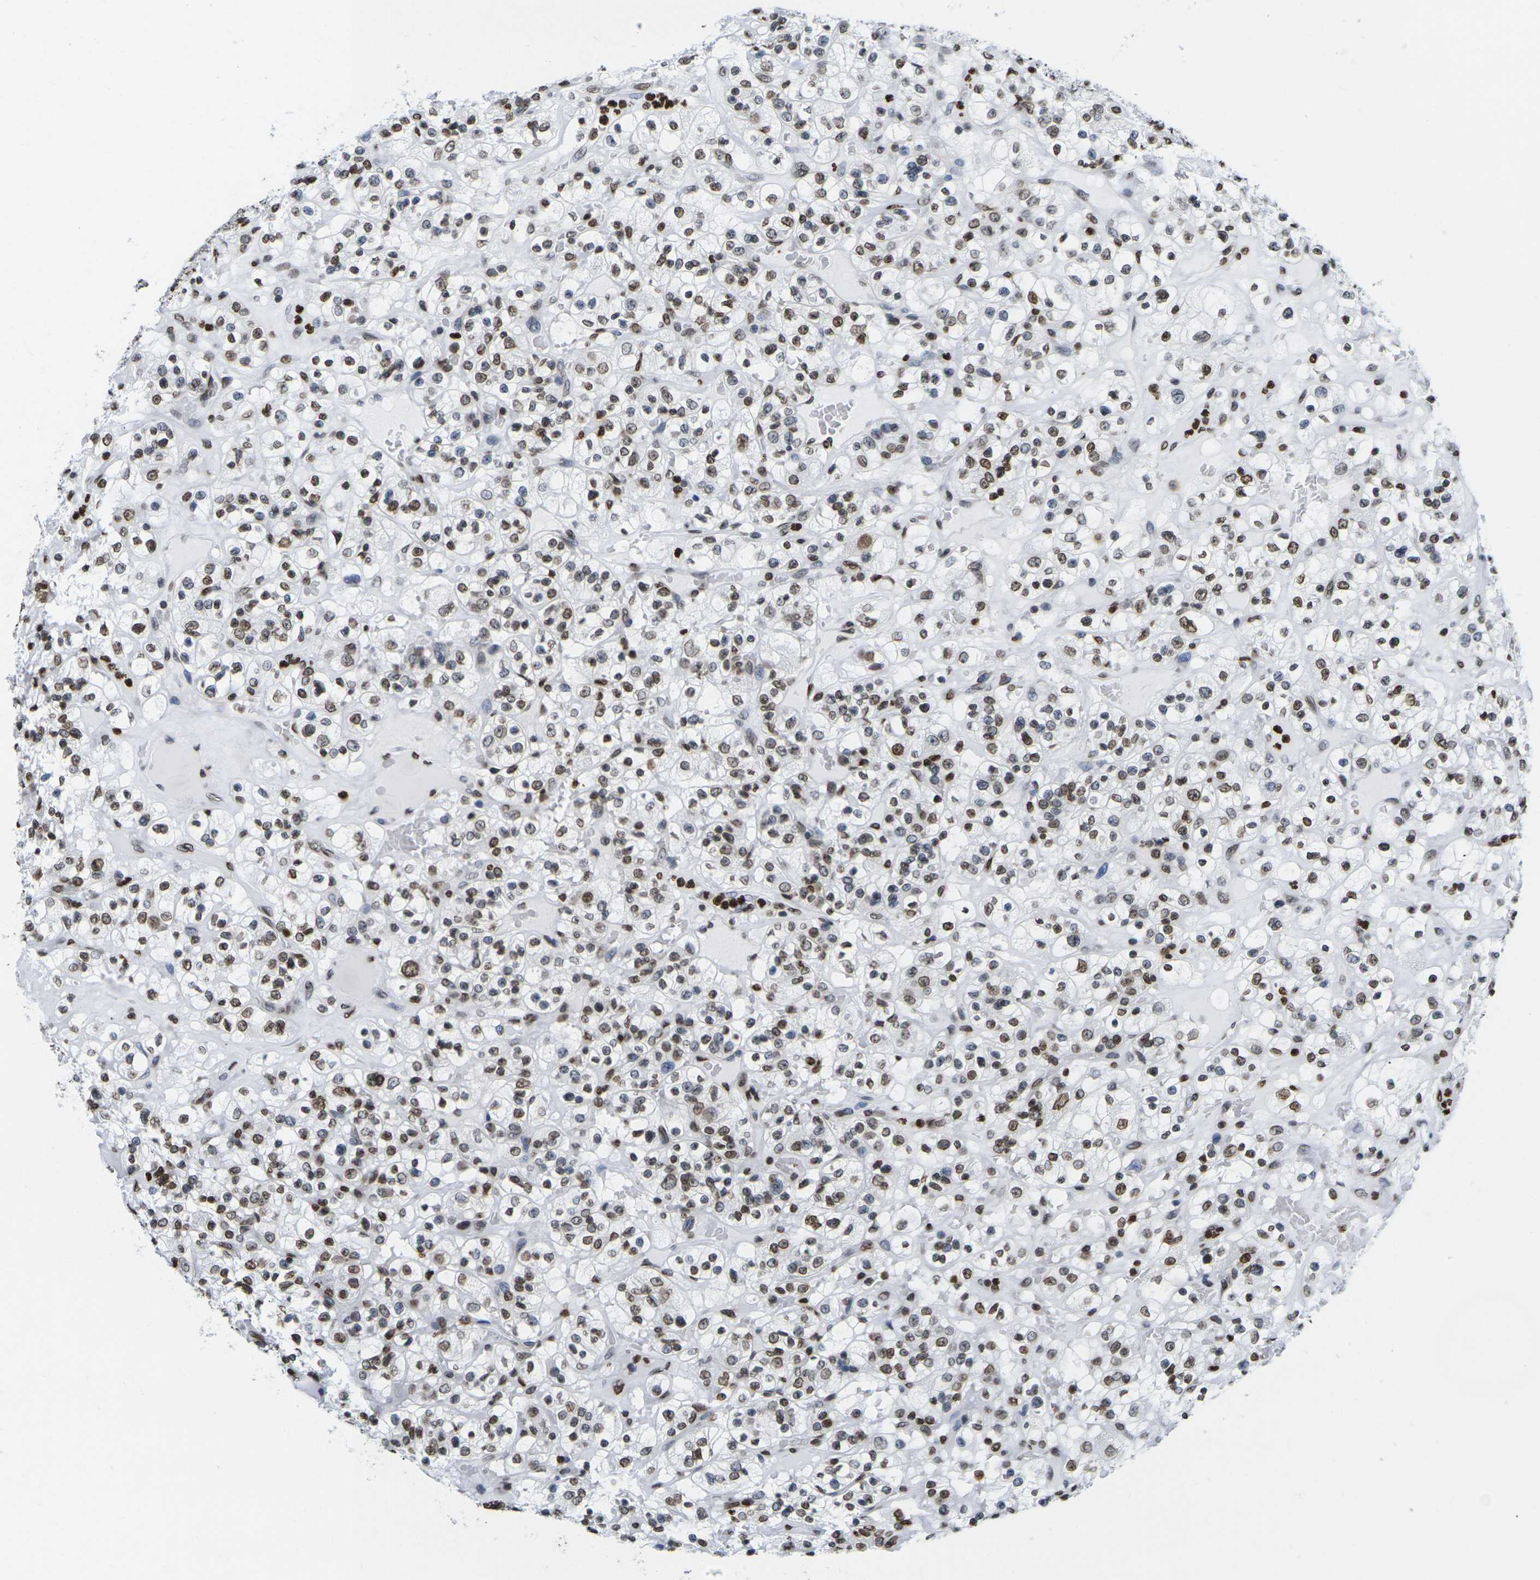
{"staining": {"intensity": "moderate", "quantity": ">75%", "location": "nuclear"}, "tissue": "renal cancer", "cell_type": "Tumor cells", "image_type": "cancer", "snomed": [{"axis": "morphology", "description": "Normal tissue, NOS"}, {"axis": "morphology", "description": "Adenocarcinoma, NOS"}, {"axis": "topography", "description": "Kidney"}], "caption": "The immunohistochemical stain shows moderate nuclear staining in tumor cells of adenocarcinoma (renal) tissue. (DAB (3,3'-diaminobenzidine) = brown stain, brightfield microscopy at high magnification).", "gene": "H2AC21", "patient": {"sex": "female", "age": 72}}